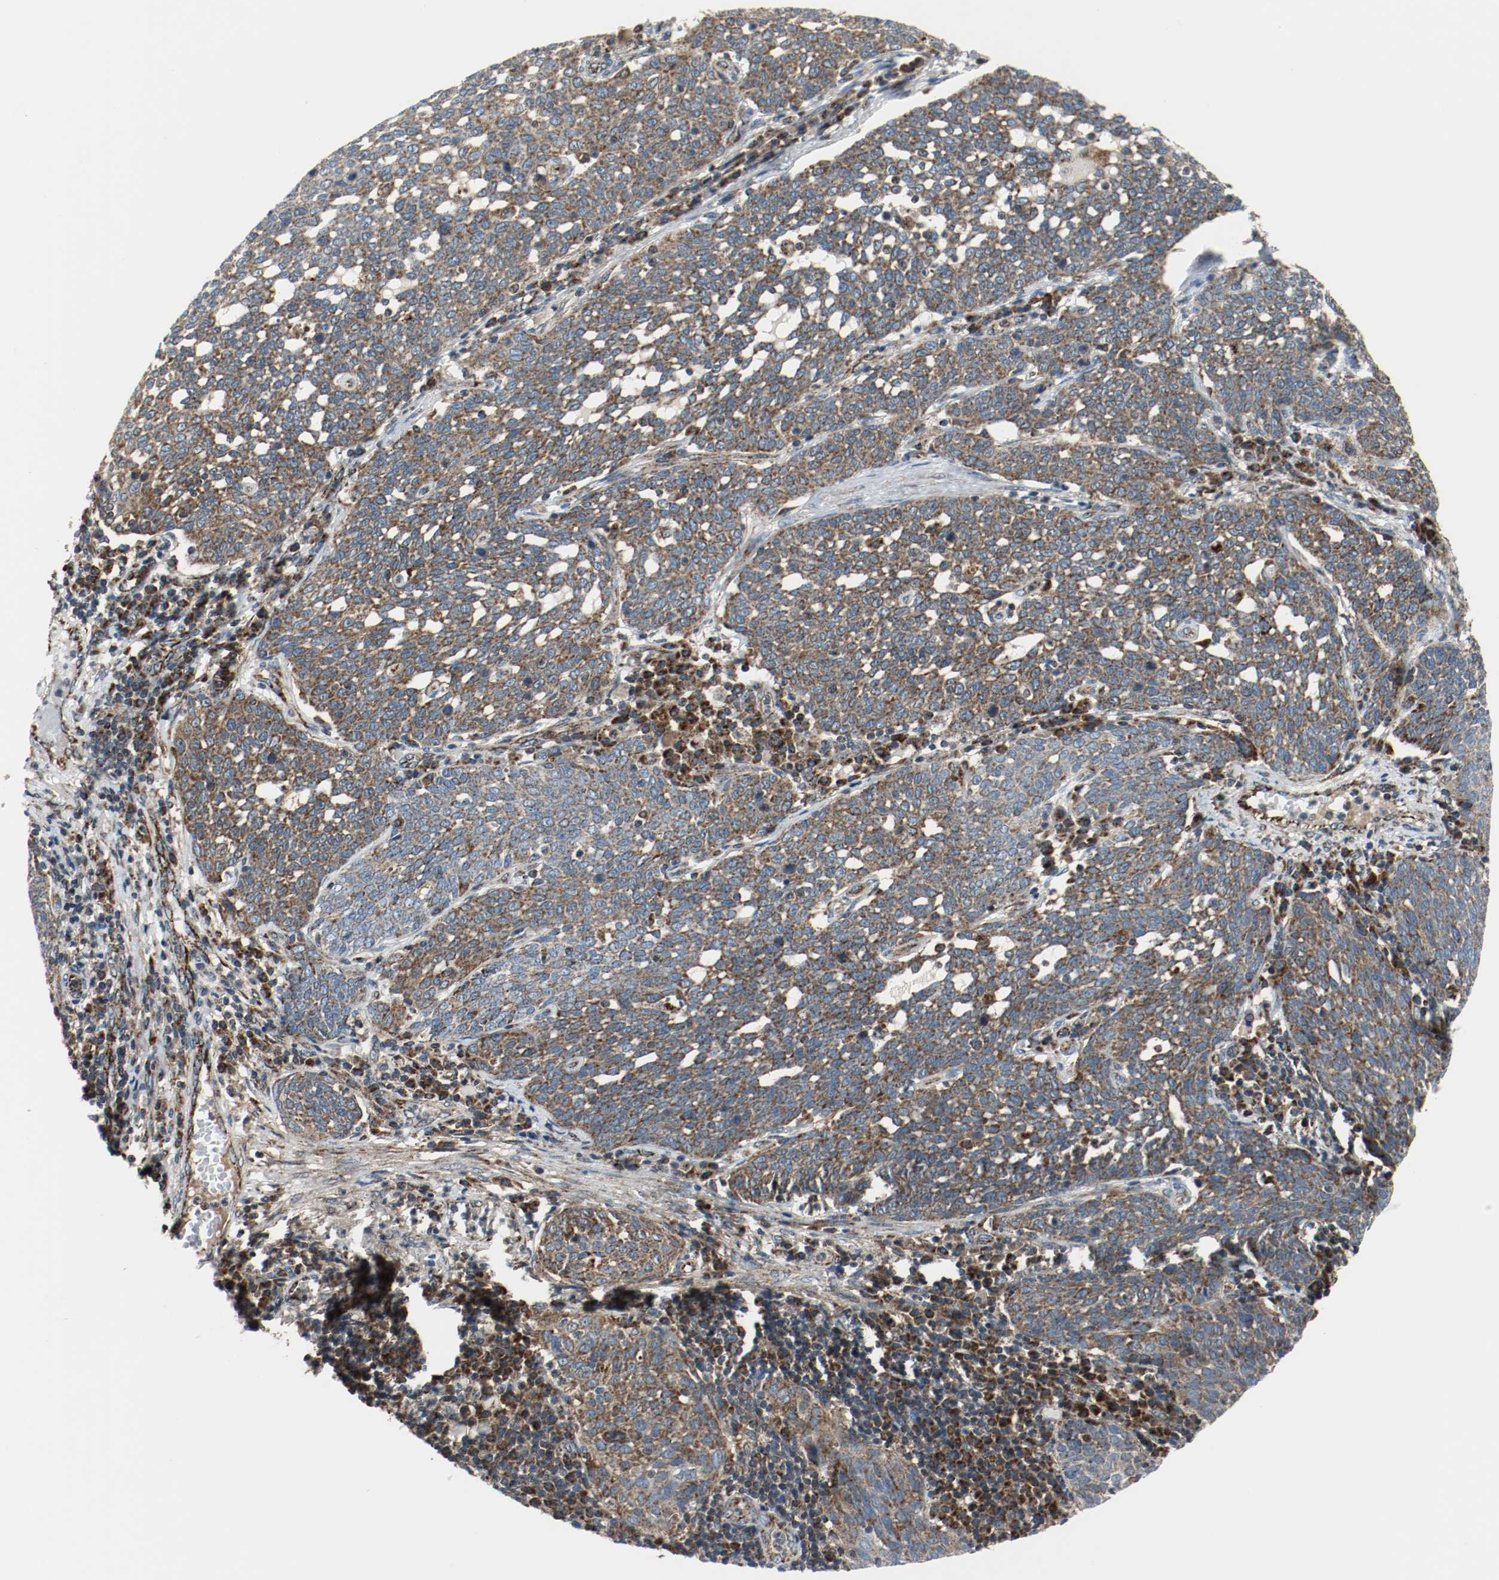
{"staining": {"intensity": "moderate", "quantity": ">75%", "location": "cytoplasmic/membranous"}, "tissue": "cervical cancer", "cell_type": "Tumor cells", "image_type": "cancer", "snomed": [{"axis": "morphology", "description": "Squamous cell carcinoma, NOS"}, {"axis": "topography", "description": "Cervix"}], "caption": "A brown stain shows moderate cytoplasmic/membranous staining of a protein in cervical cancer (squamous cell carcinoma) tumor cells.", "gene": "TXNRD1", "patient": {"sex": "female", "age": 34}}